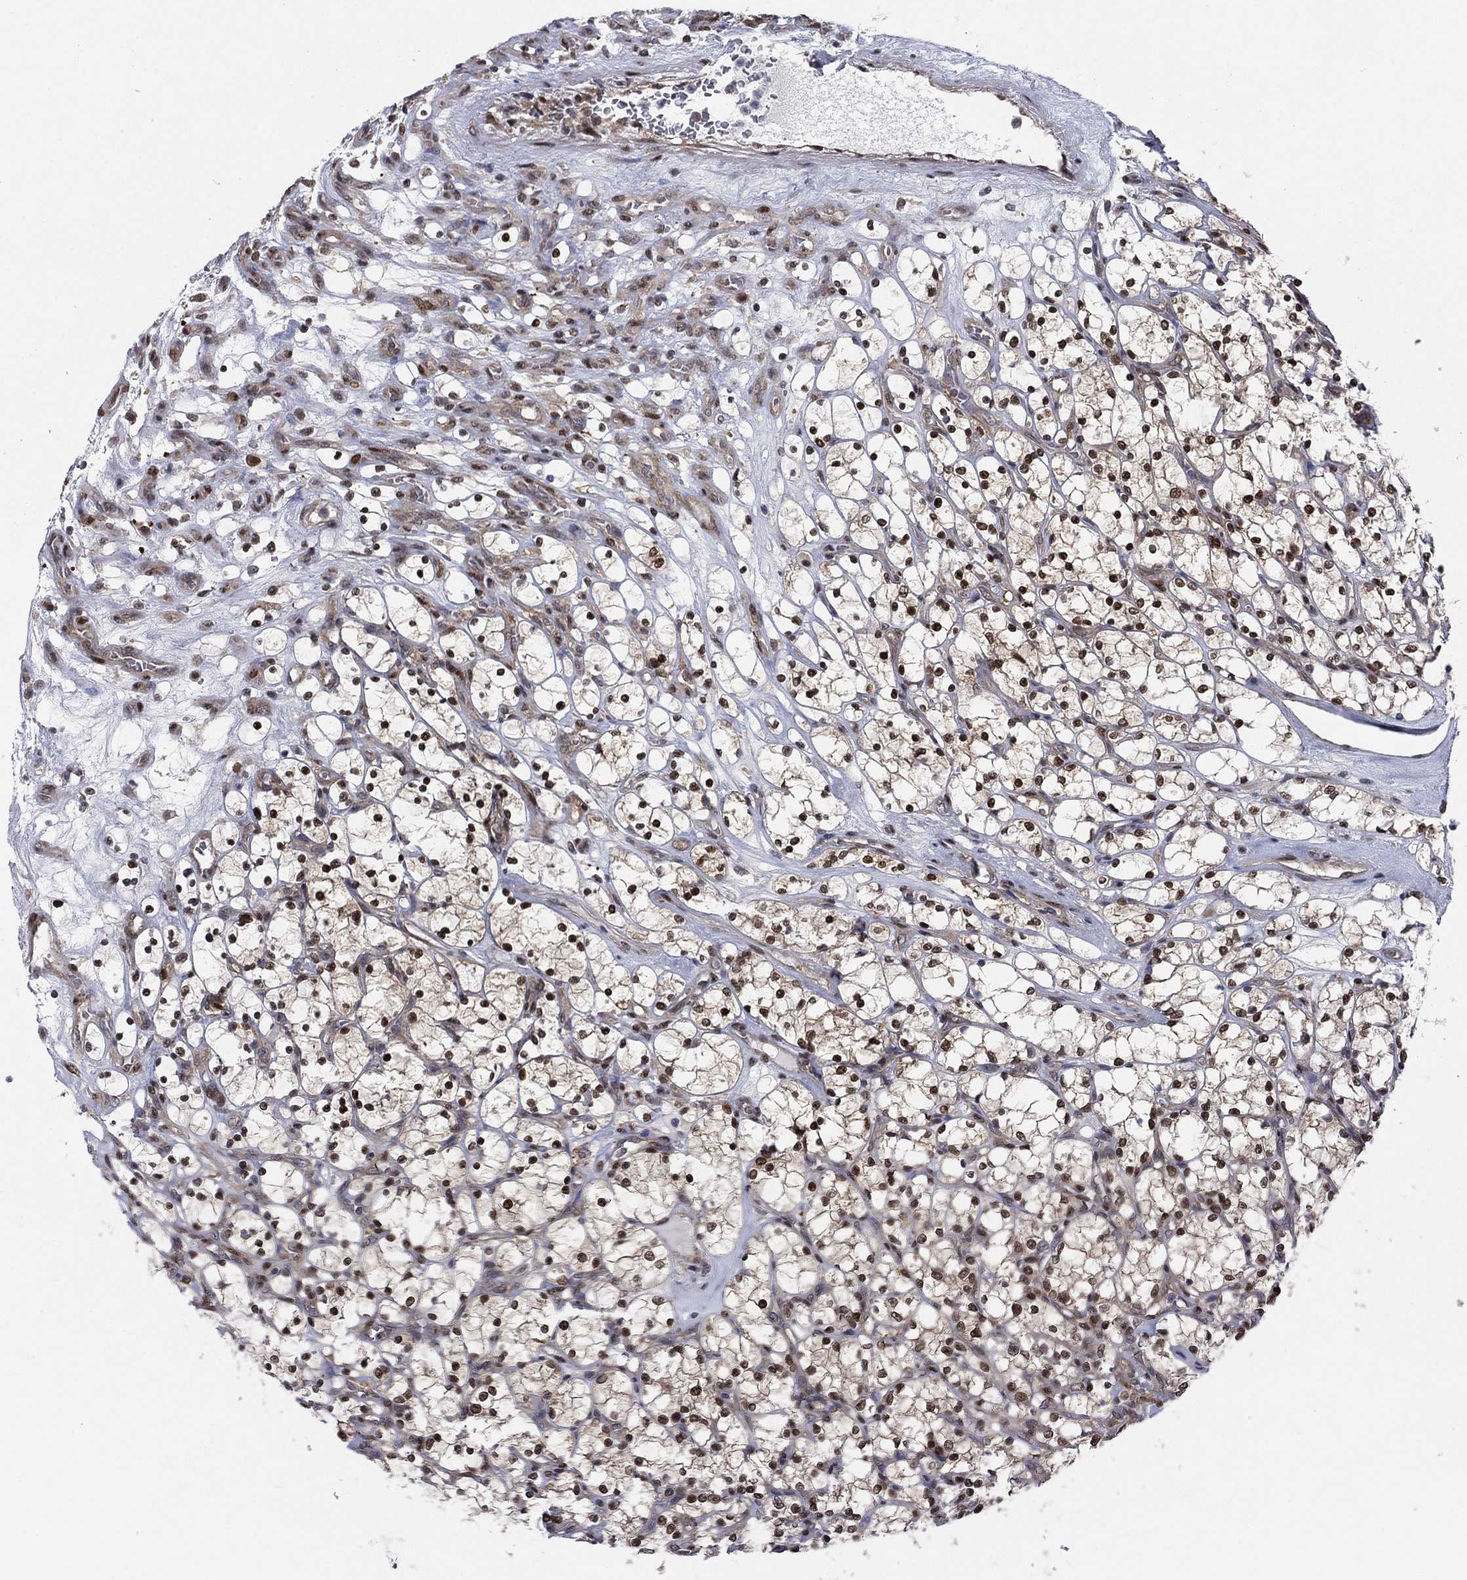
{"staining": {"intensity": "strong", "quantity": "25%-75%", "location": "cytoplasmic/membranous,nuclear"}, "tissue": "renal cancer", "cell_type": "Tumor cells", "image_type": "cancer", "snomed": [{"axis": "morphology", "description": "Adenocarcinoma, NOS"}, {"axis": "topography", "description": "Kidney"}], "caption": "Immunohistochemistry micrograph of neoplastic tissue: adenocarcinoma (renal) stained using IHC shows high levels of strong protein expression localized specifically in the cytoplasmic/membranous and nuclear of tumor cells, appearing as a cytoplasmic/membranous and nuclear brown color.", "gene": "FKBP4", "patient": {"sex": "female", "age": 69}}